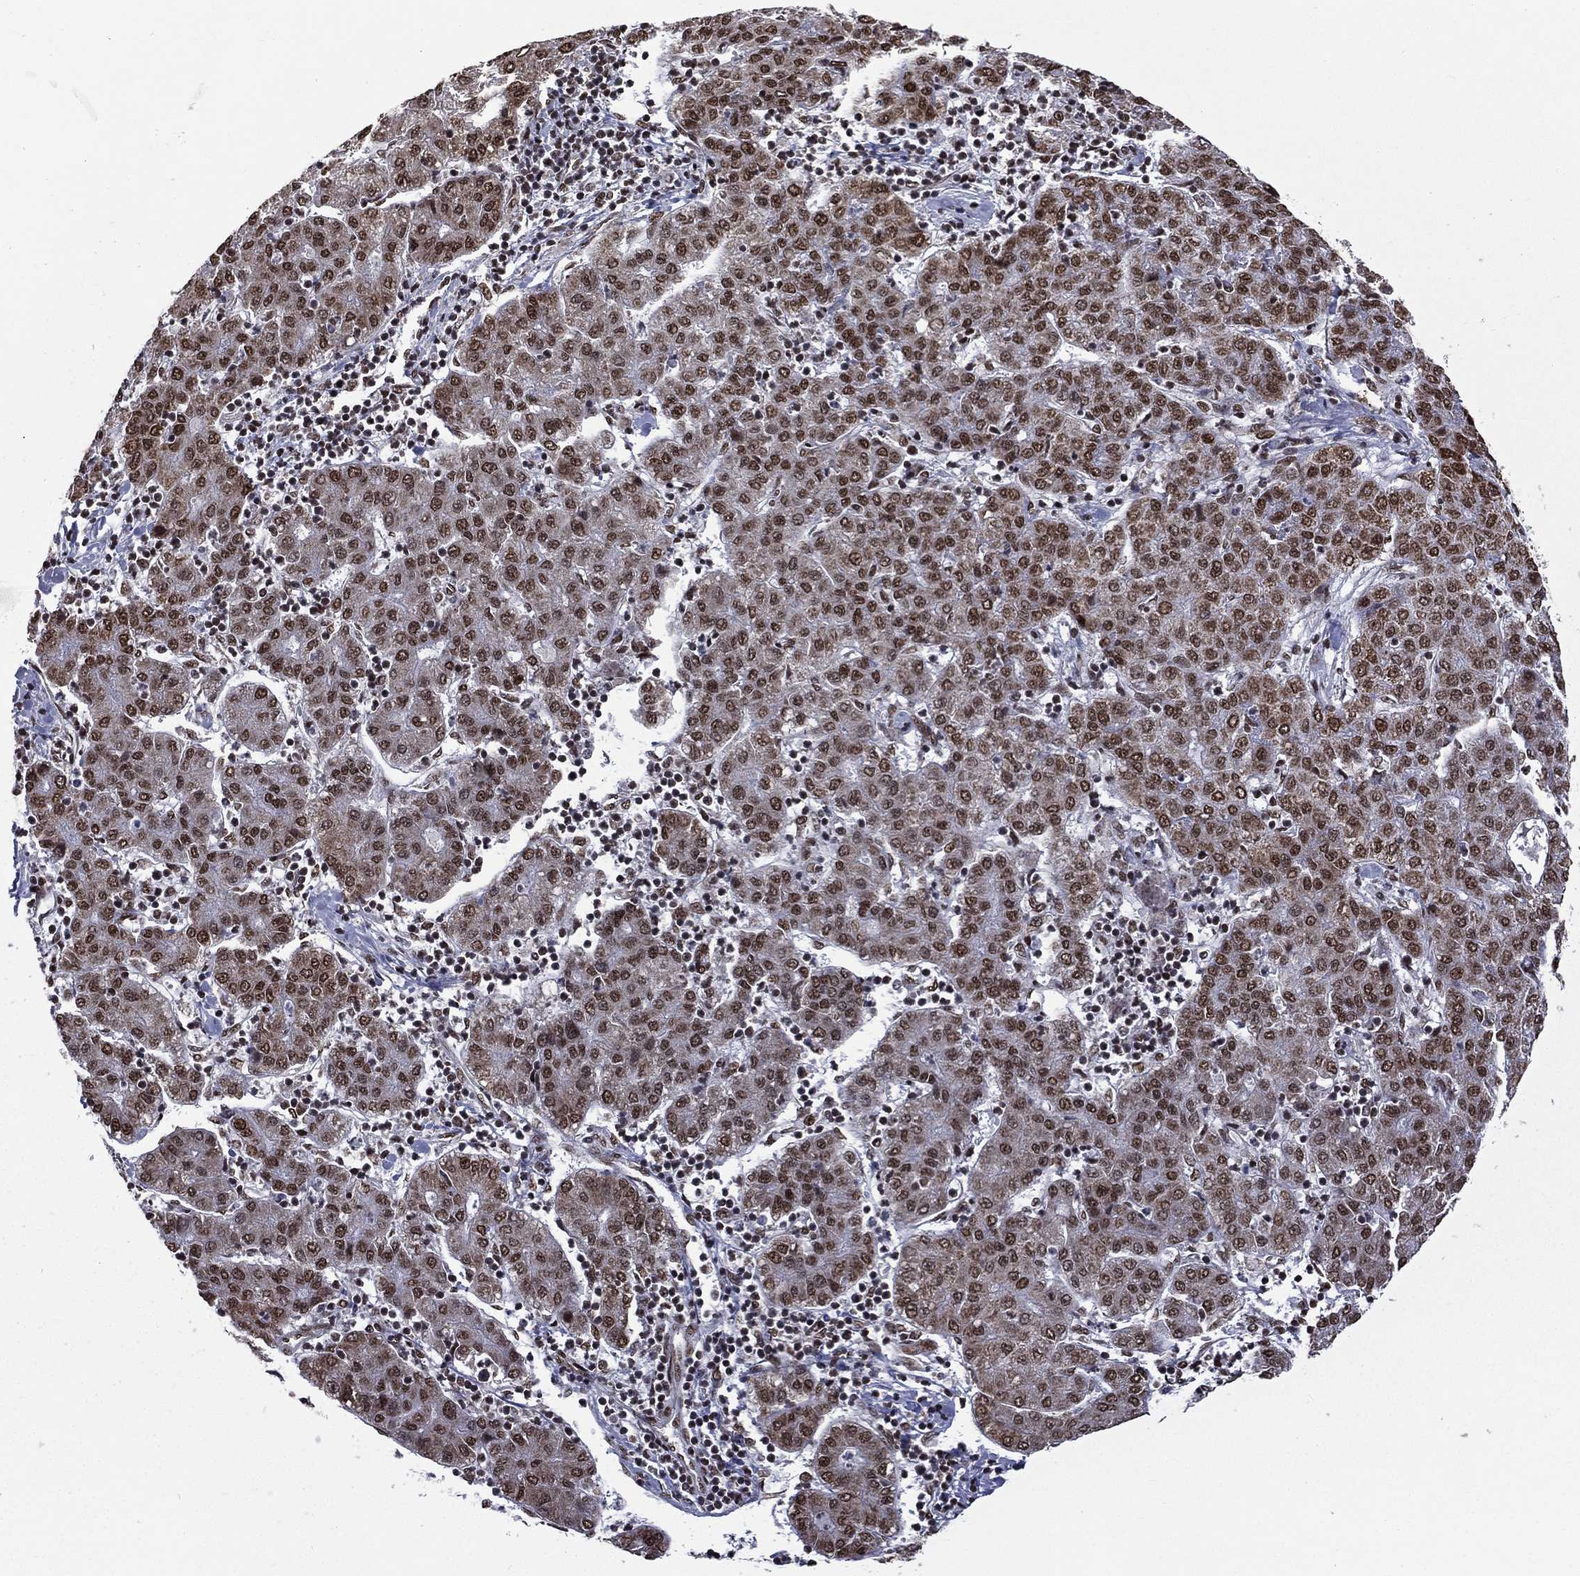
{"staining": {"intensity": "strong", "quantity": ">75%", "location": "nuclear"}, "tissue": "liver cancer", "cell_type": "Tumor cells", "image_type": "cancer", "snomed": [{"axis": "morphology", "description": "Carcinoma, Hepatocellular, NOS"}, {"axis": "topography", "description": "Liver"}], "caption": "Immunohistochemistry (IHC) photomicrograph of human liver cancer (hepatocellular carcinoma) stained for a protein (brown), which shows high levels of strong nuclear expression in approximately >75% of tumor cells.", "gene": "C5orf24", "patient": {"sex": "male", "age": 65}}